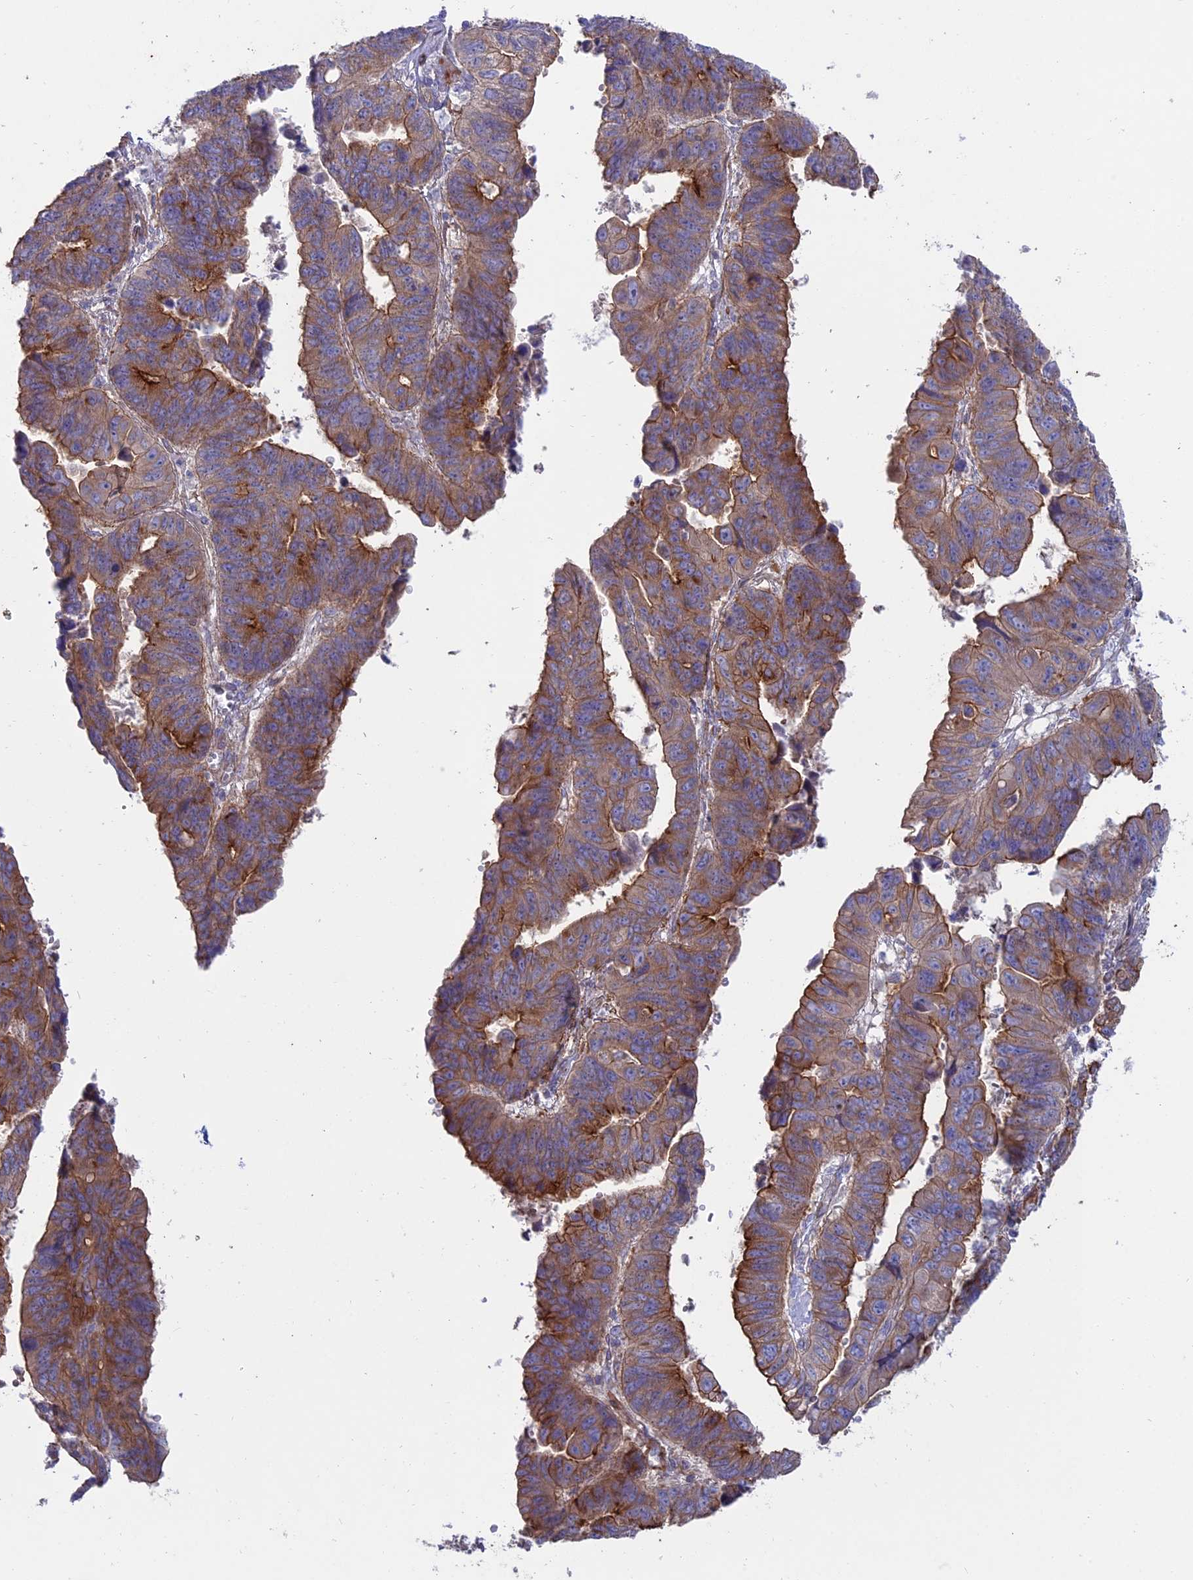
{"staining": {"intensity": "strong", "quantity": ">75%", "location": "cytoplasmic/membranous"}, "tissue": "stomach cancer", "cell_type": "Tumor cells", "image_type": "cancer", "snomed": [{"axis": "morphology", "description": "Adenocarcinoma, NOS"}, {"axis": "topography", "description": "Stomach"}], "caption": "Adenocarcinoma (stomach) stained for a protein demonstrates strong cytoplasmic/membranous positivity in tumor cells.", "gene": "MYO5B", "patient": {"sex": "male", "age": 59}}